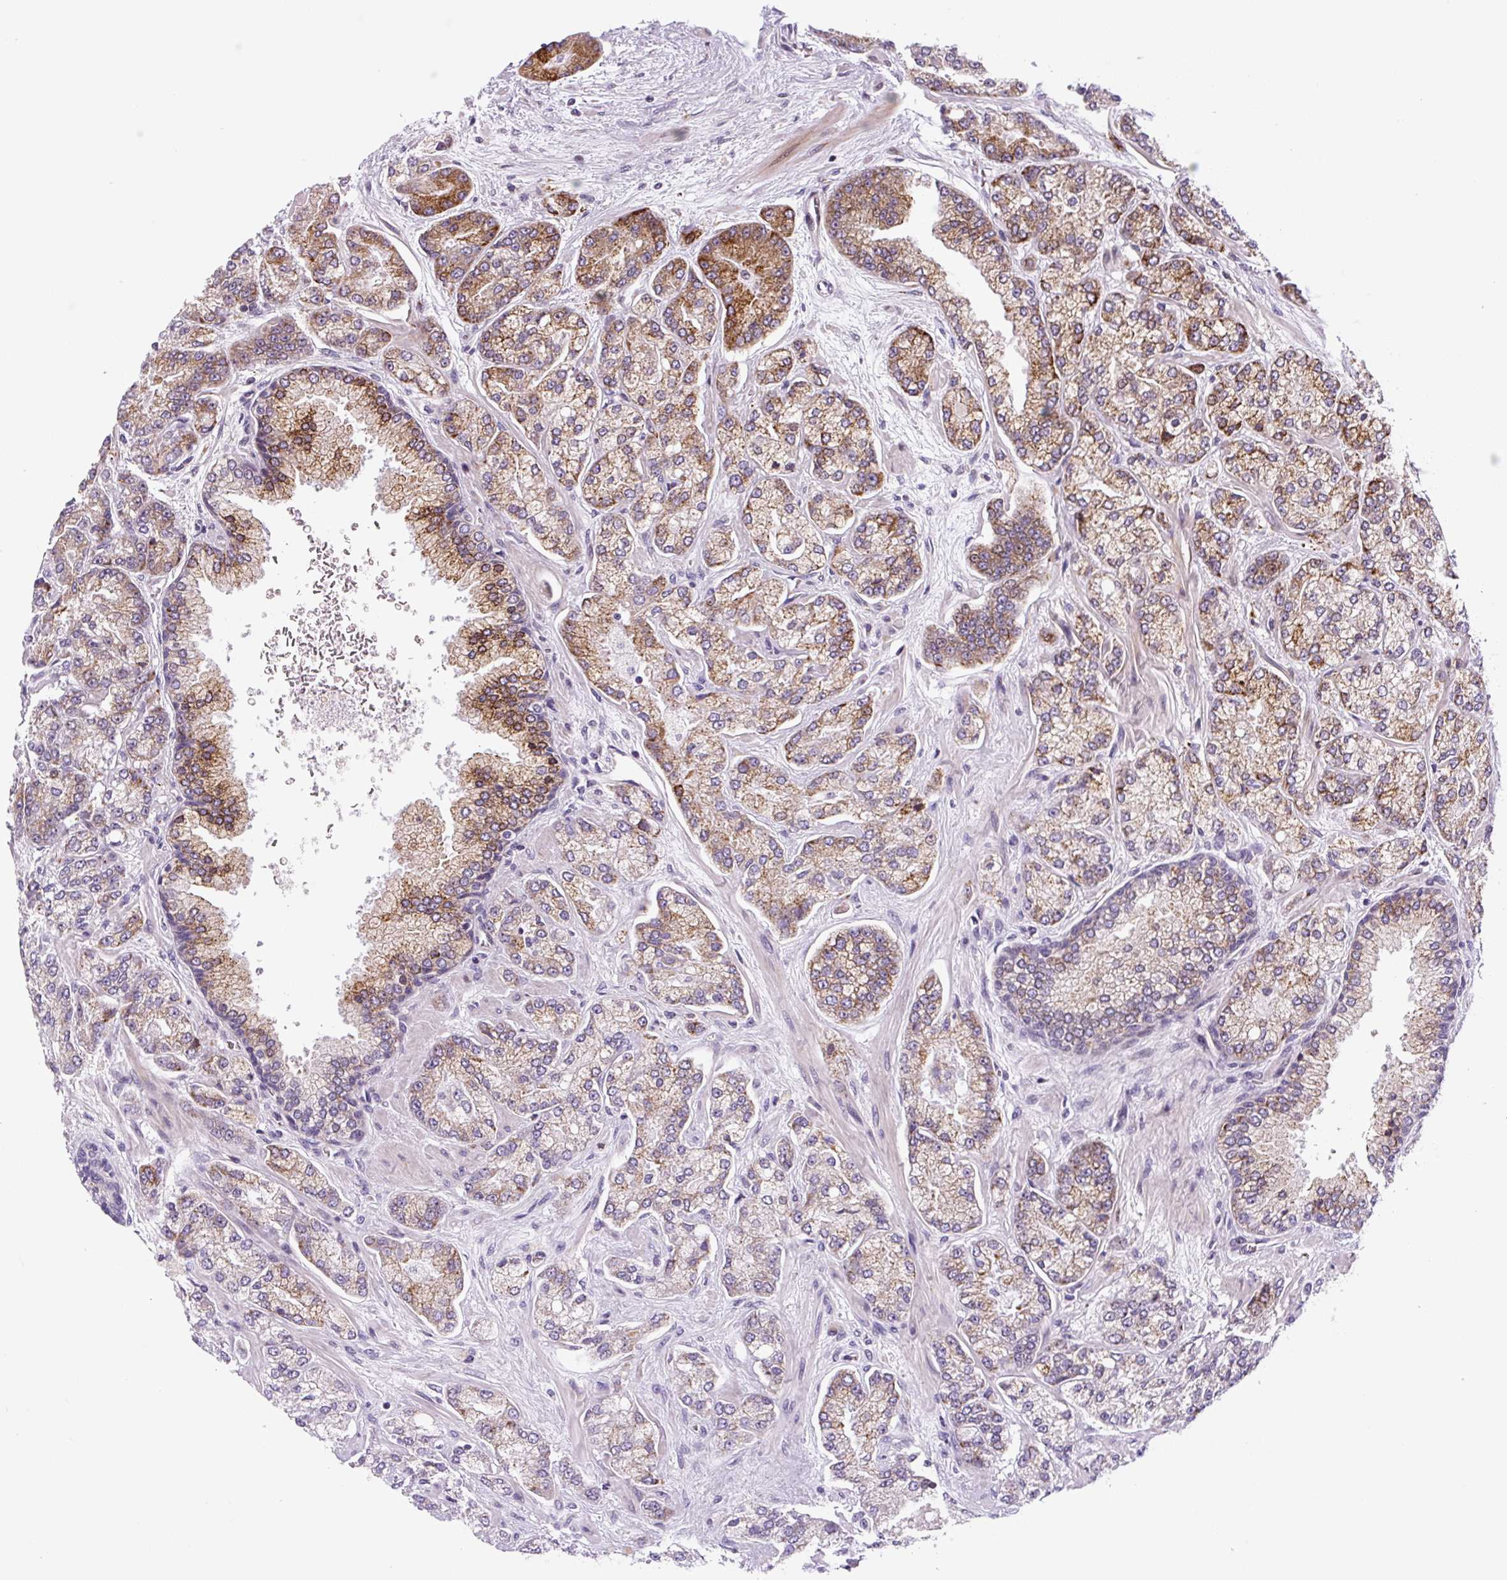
{"staining": {"intensity": "moderate", "quantity": "25%-75%", "location": "cytoplasmic/membranous"}, "tissue": "prostate cancer", "cell_type": "Tumor cells", "image_type": "cancer", "snomed": [{"axis": "morphology", "description": "Adenocarcinoma, High grade"}, {"axis": "topography", "description": "Prostate"}], "caption": "A histopathology image of human high-grade adenocarcinoma (prostate) stained for a protein displays moderate cytoplasmic/membranous brown staining in tumor cells. Nuclei are stained in blue.", "gene": "DISP3", "patient": {"sex": "male", "age": 68}}